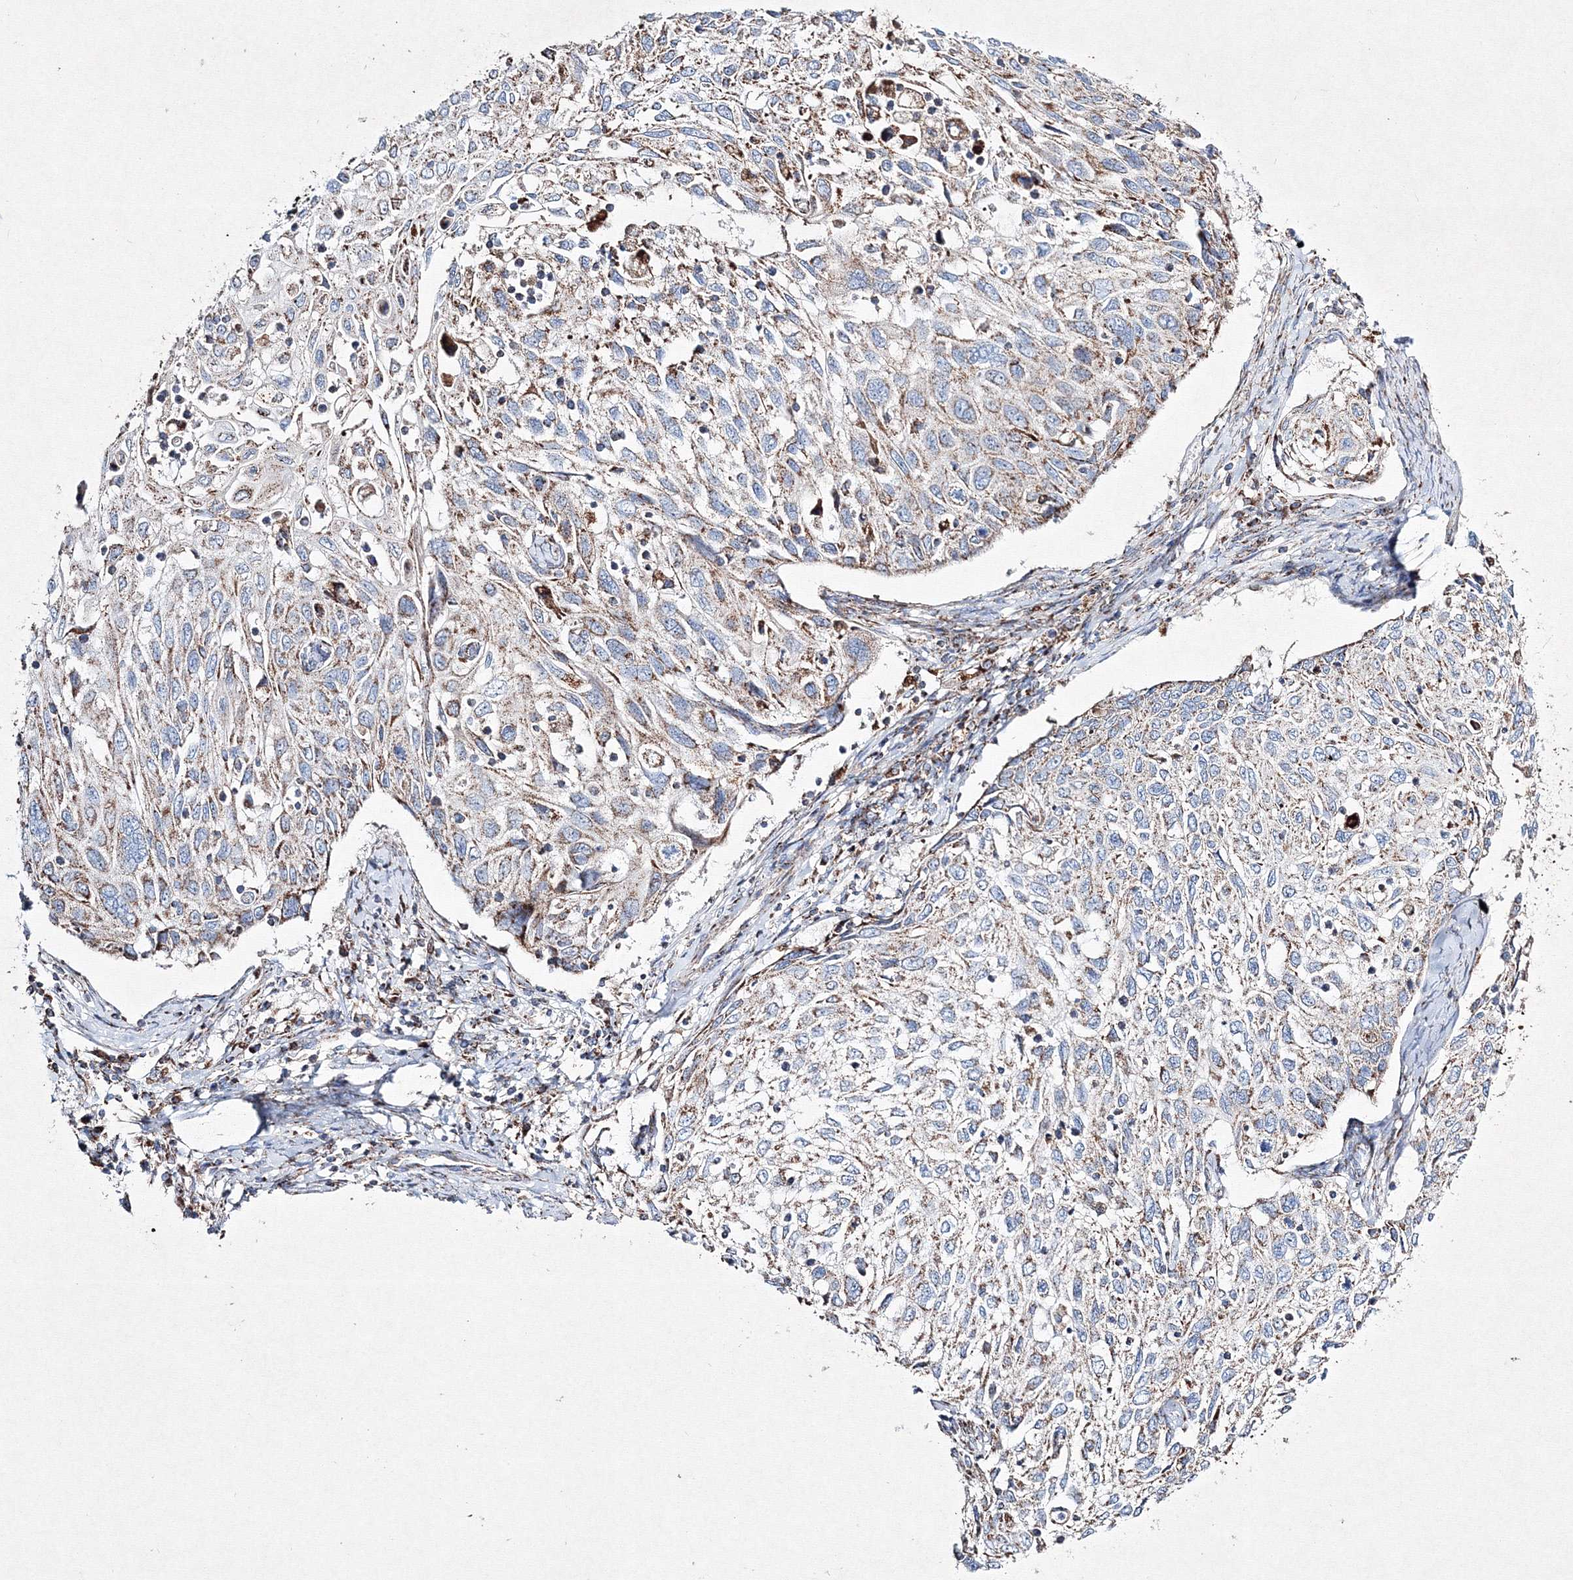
{"staining": {"intensity": "moderate", "quantity": "25%-75%", "location": "cytoplasmic/membranous"}, "tissue": "cervical cancer", "cell_type": "Tumor cells", "image_type": "cancer", "snomed": [{"axis": "morphology", "description": "Squamous cell carcinoma, NOS"}, {"axis": "topography", "description": "Cervix"}], "caption": "IHC (DAB) staining of cervical squamous cell carcinoma reveals moderate cytoplasmic/membranous protein expression in about 25%-75% of tumor cells.", "gene": "IGSF9", "patient": {"sex": "female", "age": 70}}